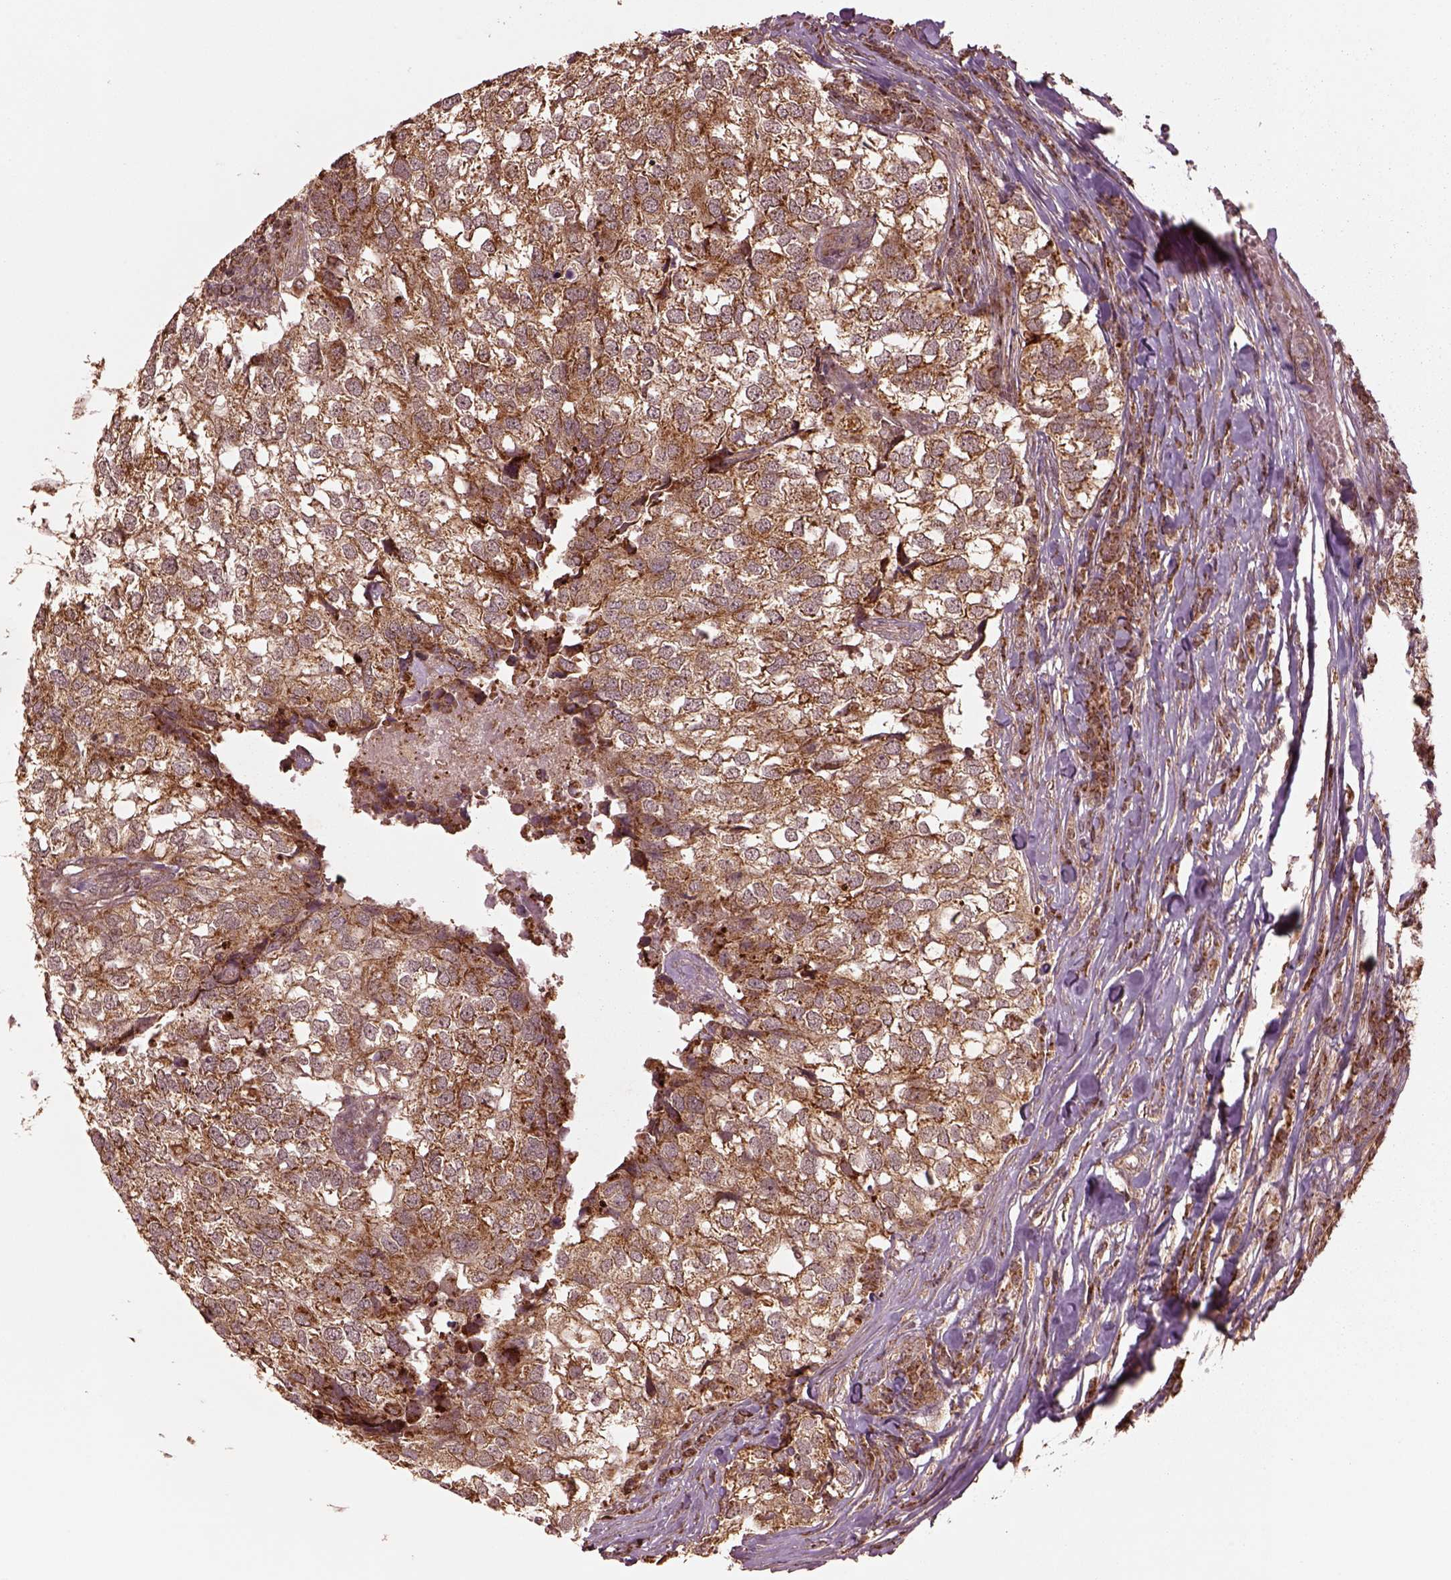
{"staining": {"intensity": "moderate", "quantity": ">75%", "location": "cytoplasmic/membranous"}, "tissue": "breast cancer", "cell_type": "Tumor cells", "image_type": "cancer", "snomed": [{"axis": "morphology", "description": "Duct carcinoma"}, {"axis": "topography", "description": "Breast"}], "caption": "DAB (3,3'-diaminobenzidine) immunohistochemical staining of human intraductal carcinoma (breast) demonstrates moderate cytoplasmic/membranous protein positivity in approximately >75% of tumor cells. (IHC, brightfield microscopy, high magnification).", "gene": "SEL1L3", "patient": {"sex": "female", "age": 30}}